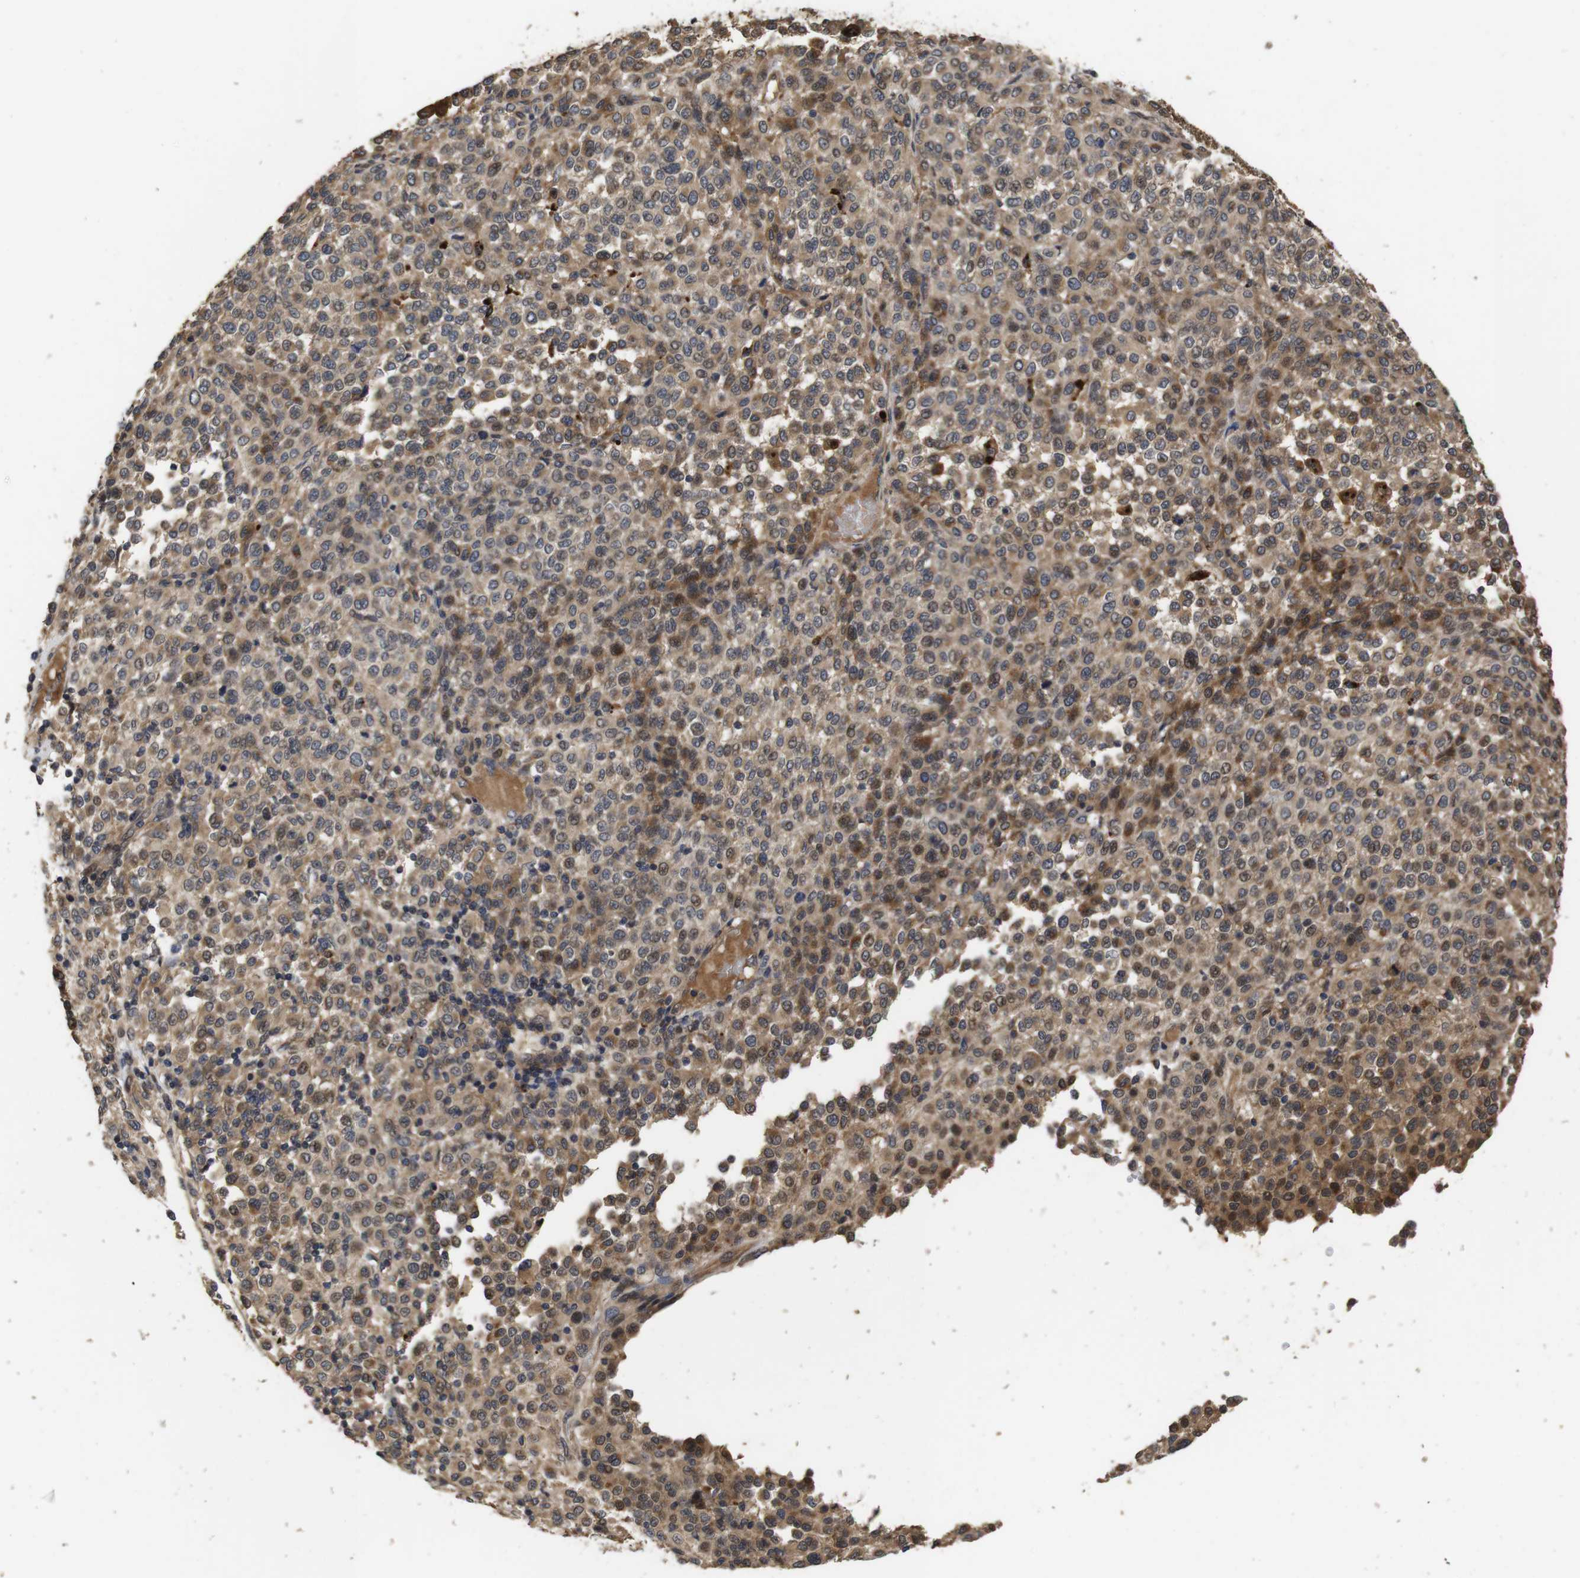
{"staining": {"intensity": "moderate", "quantity": ">75%", "location": "cytoplasmic/membranous,nuclear"}, "tissue": "melanoma", "cell_type": "Tumor cells", "image_type": "cancer", "snomed": [{"axis": "morphology", "description": "Malignant melanoma, Metastatic site"}, {"axis": "topography", "description": "Pancreas"}], "caption": "Approximately >75% of tumor cells in melanoma display moderate cytoplasmic/membranous and nuclear protein expression as visualized by brown immunohistochemical staining.", "gene": "PTPN14", "patient": {"sex": "female", "age": 30}}